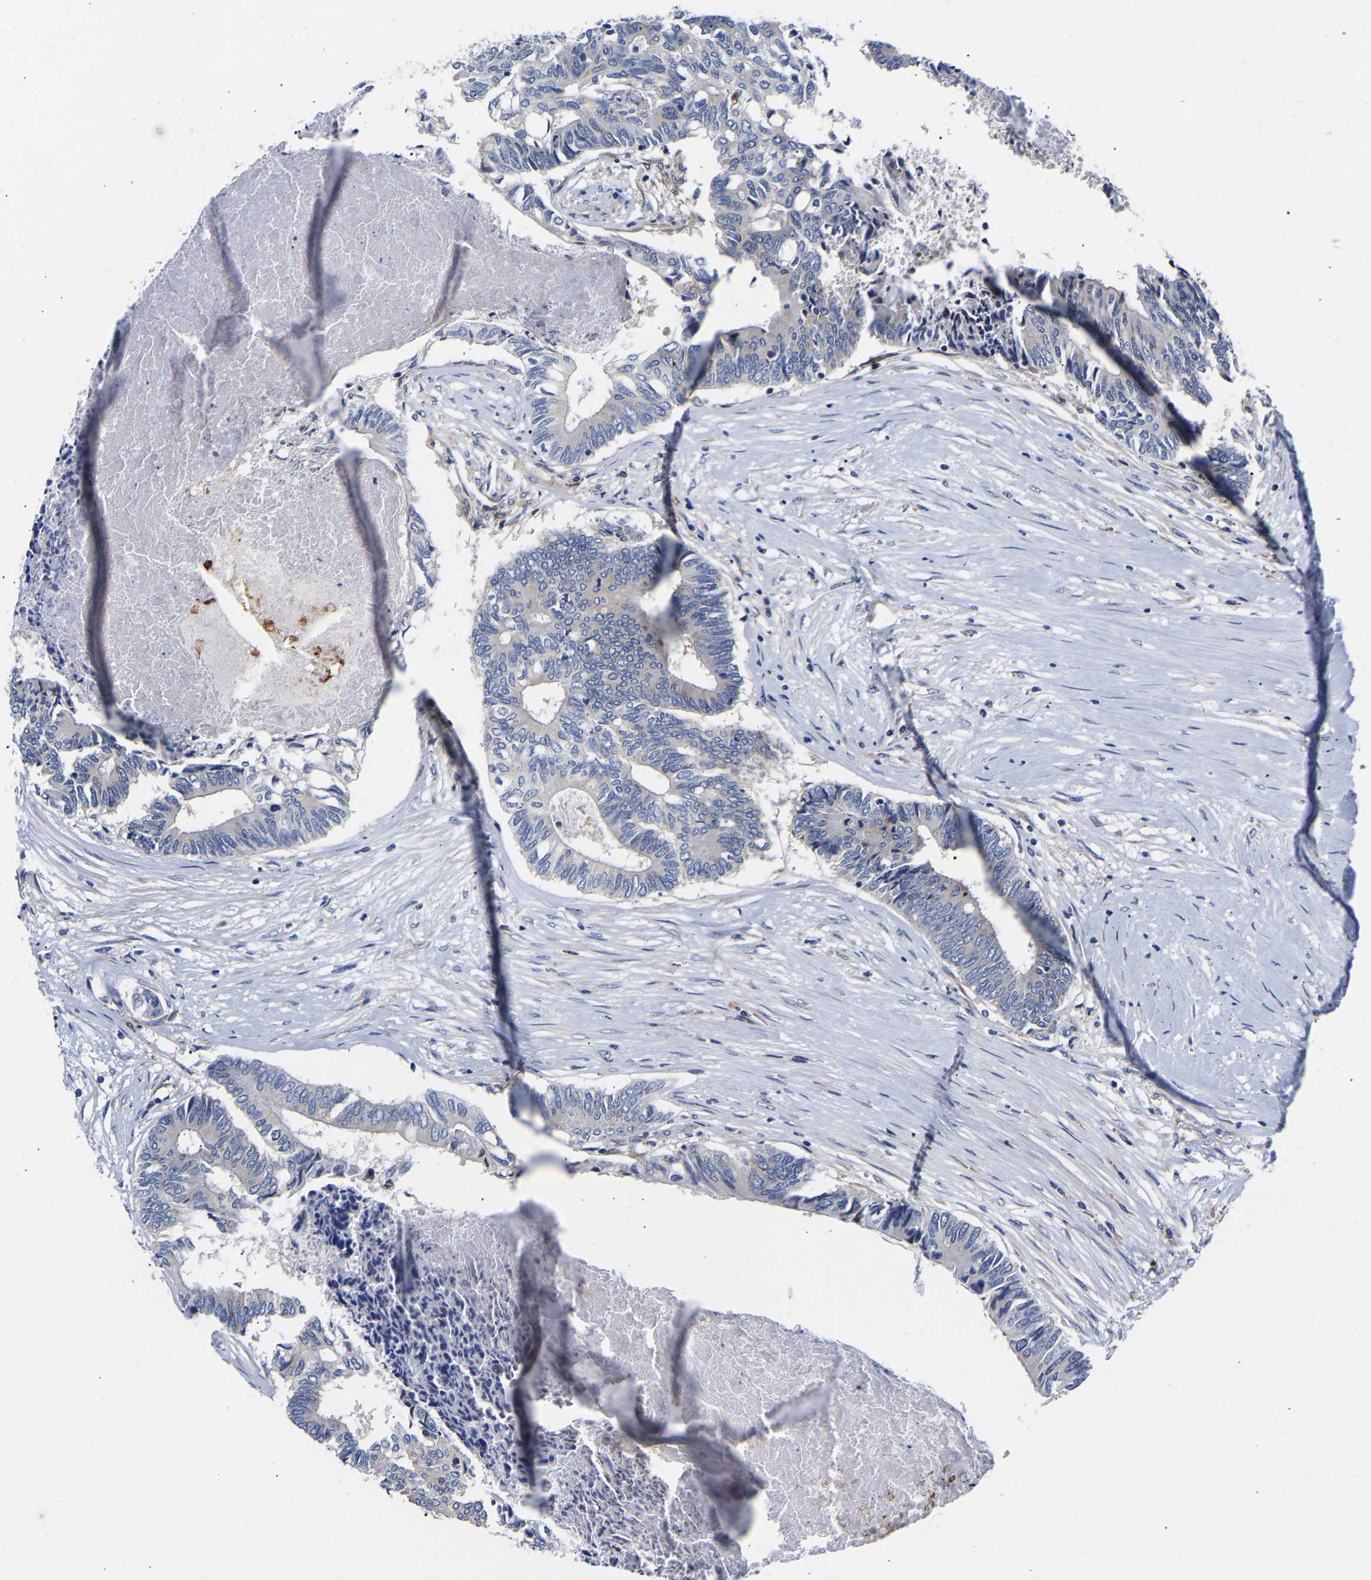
{"staining": {"intensity": "negative", "quantity": "none", "location": "none"}, "tissue": "colorectal cancer", "cell_type": "Tumor cells", "image_type": "cancer", "snomed": [{"axis": "morphology", "description": "Adenocarcinoma, NOS"}, {"axis": "topography", "description": "Rectum"}], "caption": "Photomicrograph shows no protein expression in tumor cells of colorectal cancer tissue.", "gene": "CCDC6", "patient": {"sex": "male", "age": 63}}